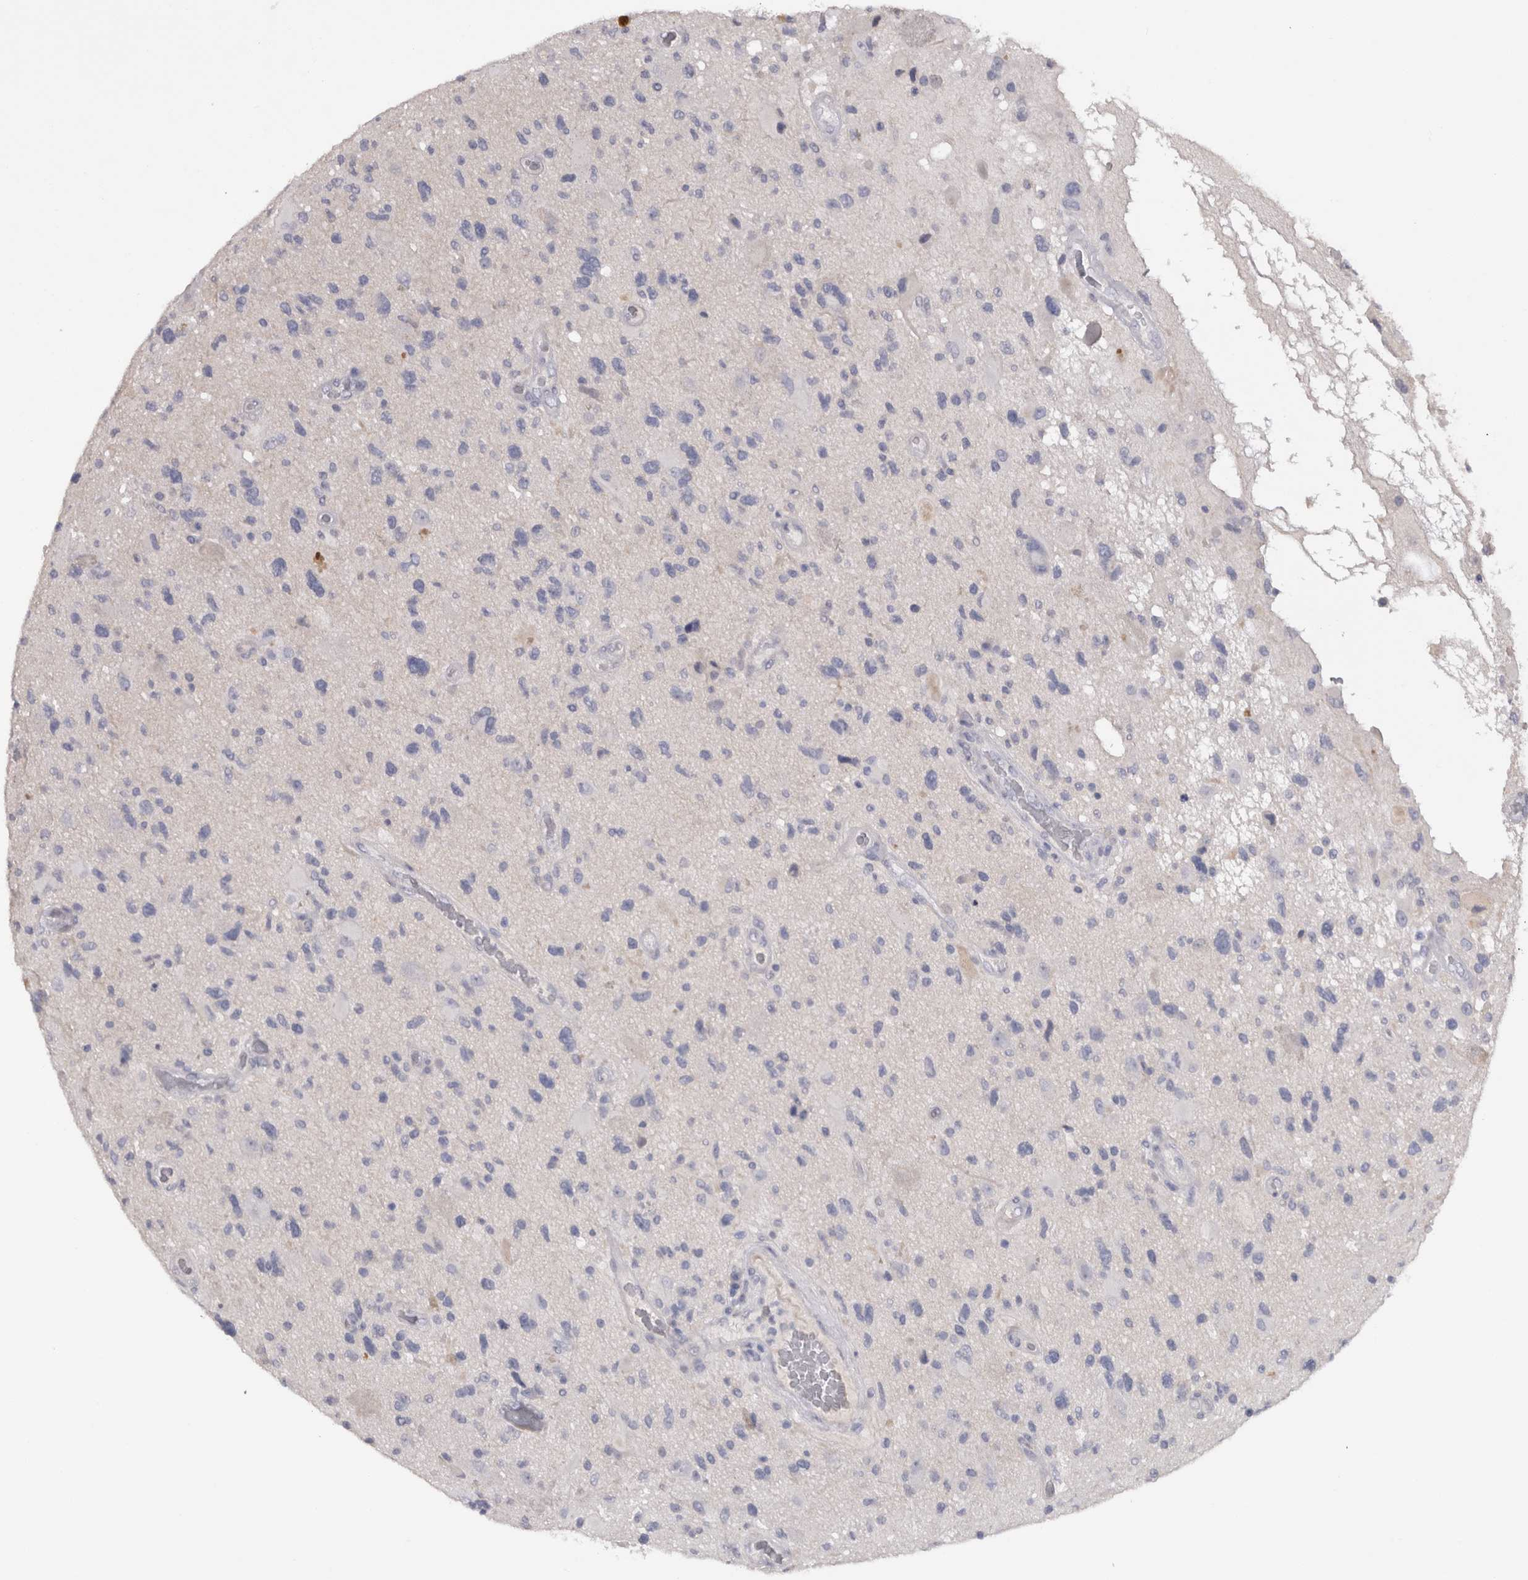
{"staining": {"intensity": "negative", "quantity": "none", "location": "none"}, "tissue": "glioma", "cell_type": "Tumor cells", "image_type": "cancer", "snomed": [{"axis": "morphology", "description": "Glioma, malignant, High grade"}, {"axis": "topography", "description": "Brain"}], "caption": "DAB immunohistochemical staining of malignant high-grade glioma shows no significant expression in tumor cells.", "gene": "ADAM2", "patient": {"sex": "male", "age": 33}}